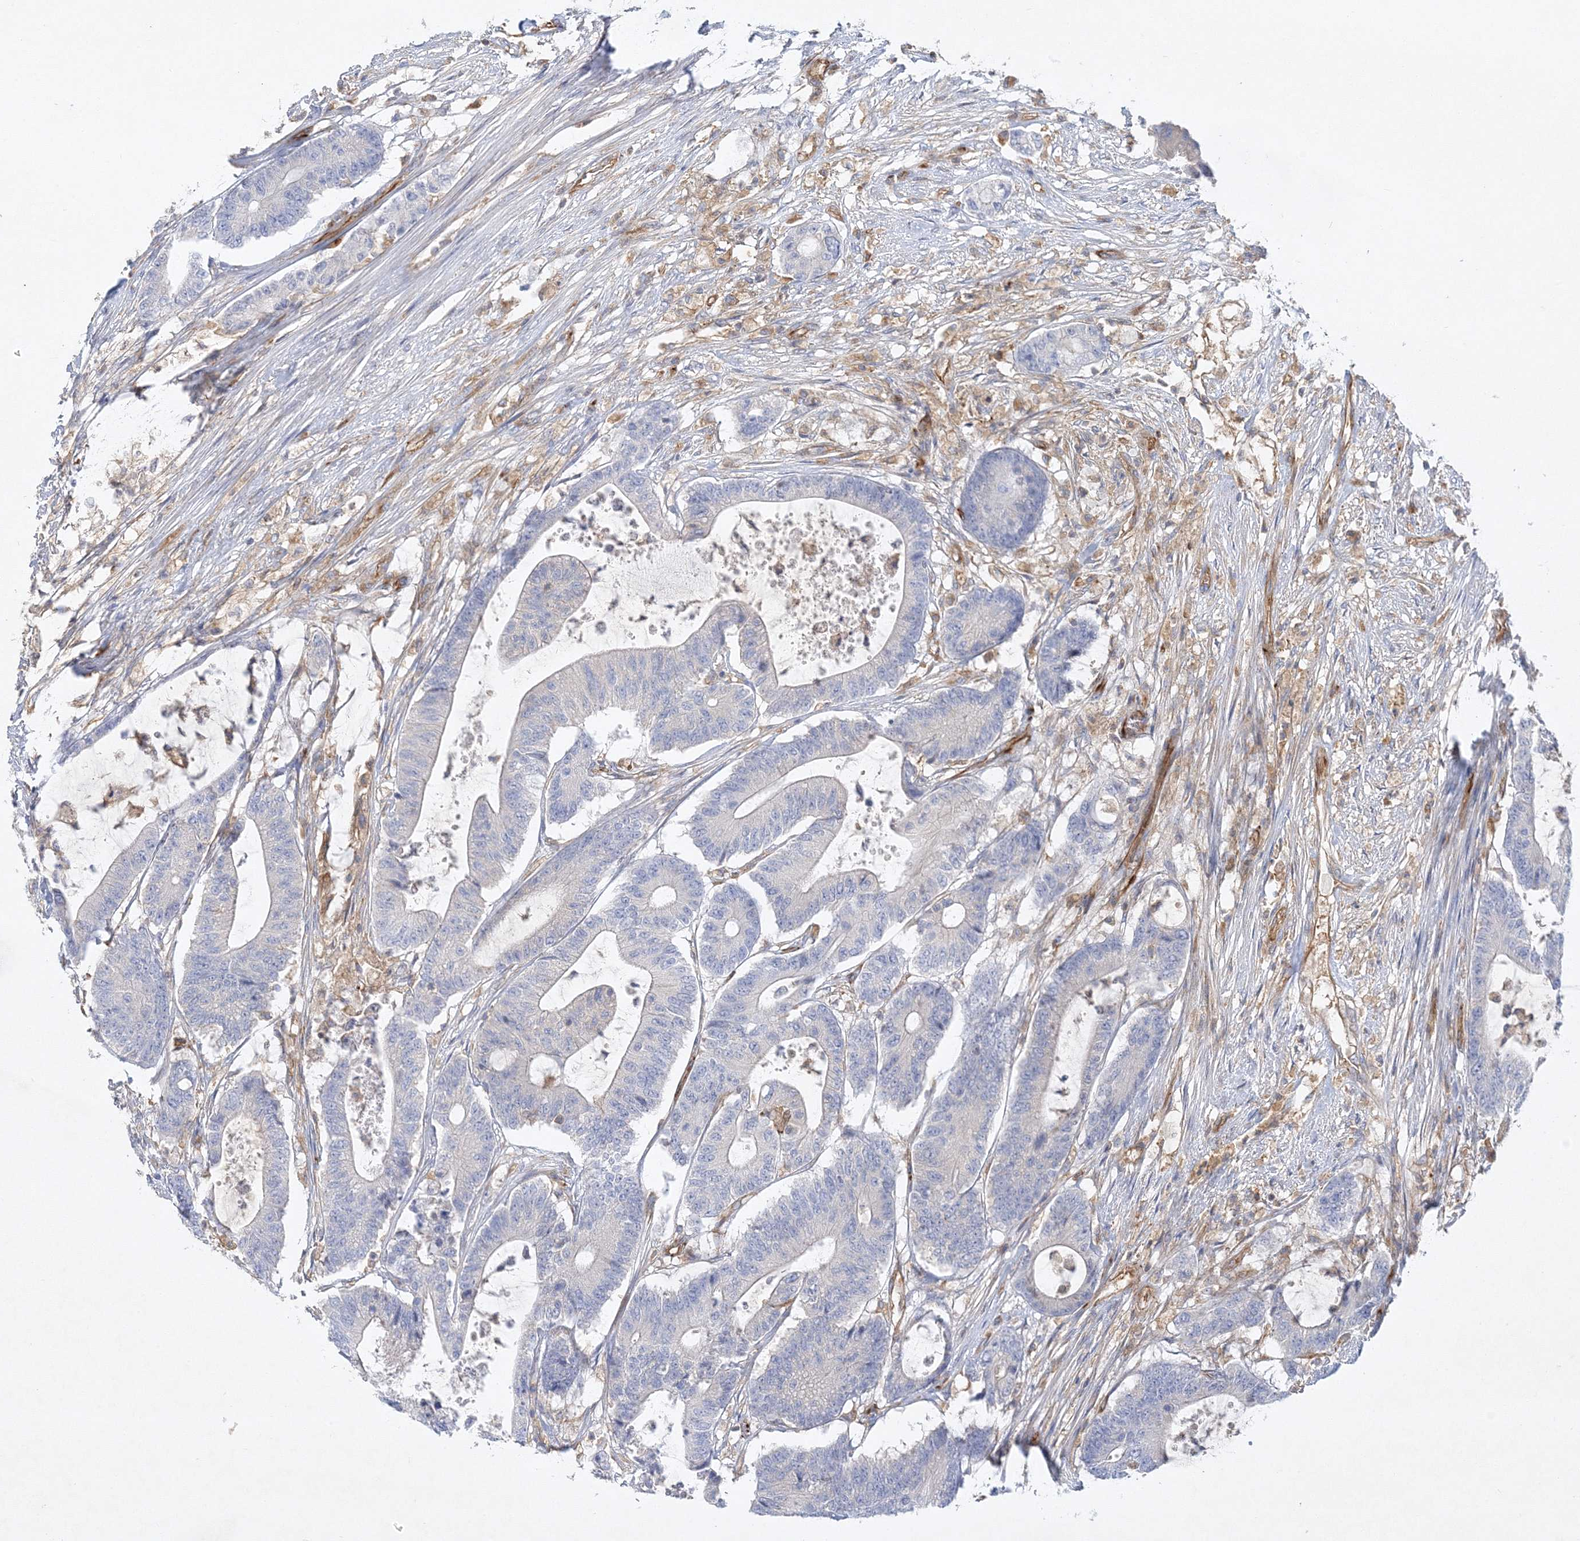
{"staining": {"intensity": "negative", "quantity": "none", "location": "none"}, "tissue": "colorectal cancer", "cell_type": "Tumor cells", "image_type": "cancer", "snomed": [{"axis": "morphology", "description": "Adenocarcinoma, NOS"}, {"axis": "topography", "description": "Colon"}], "caption": "IHC histopathology image of human adenocarcinoma (colorectal) stained for a protein (brown), which demonstrates no staining in tumor cells.", "gene": "WDR37", "patient": {"sex": "female", "age": 84}}